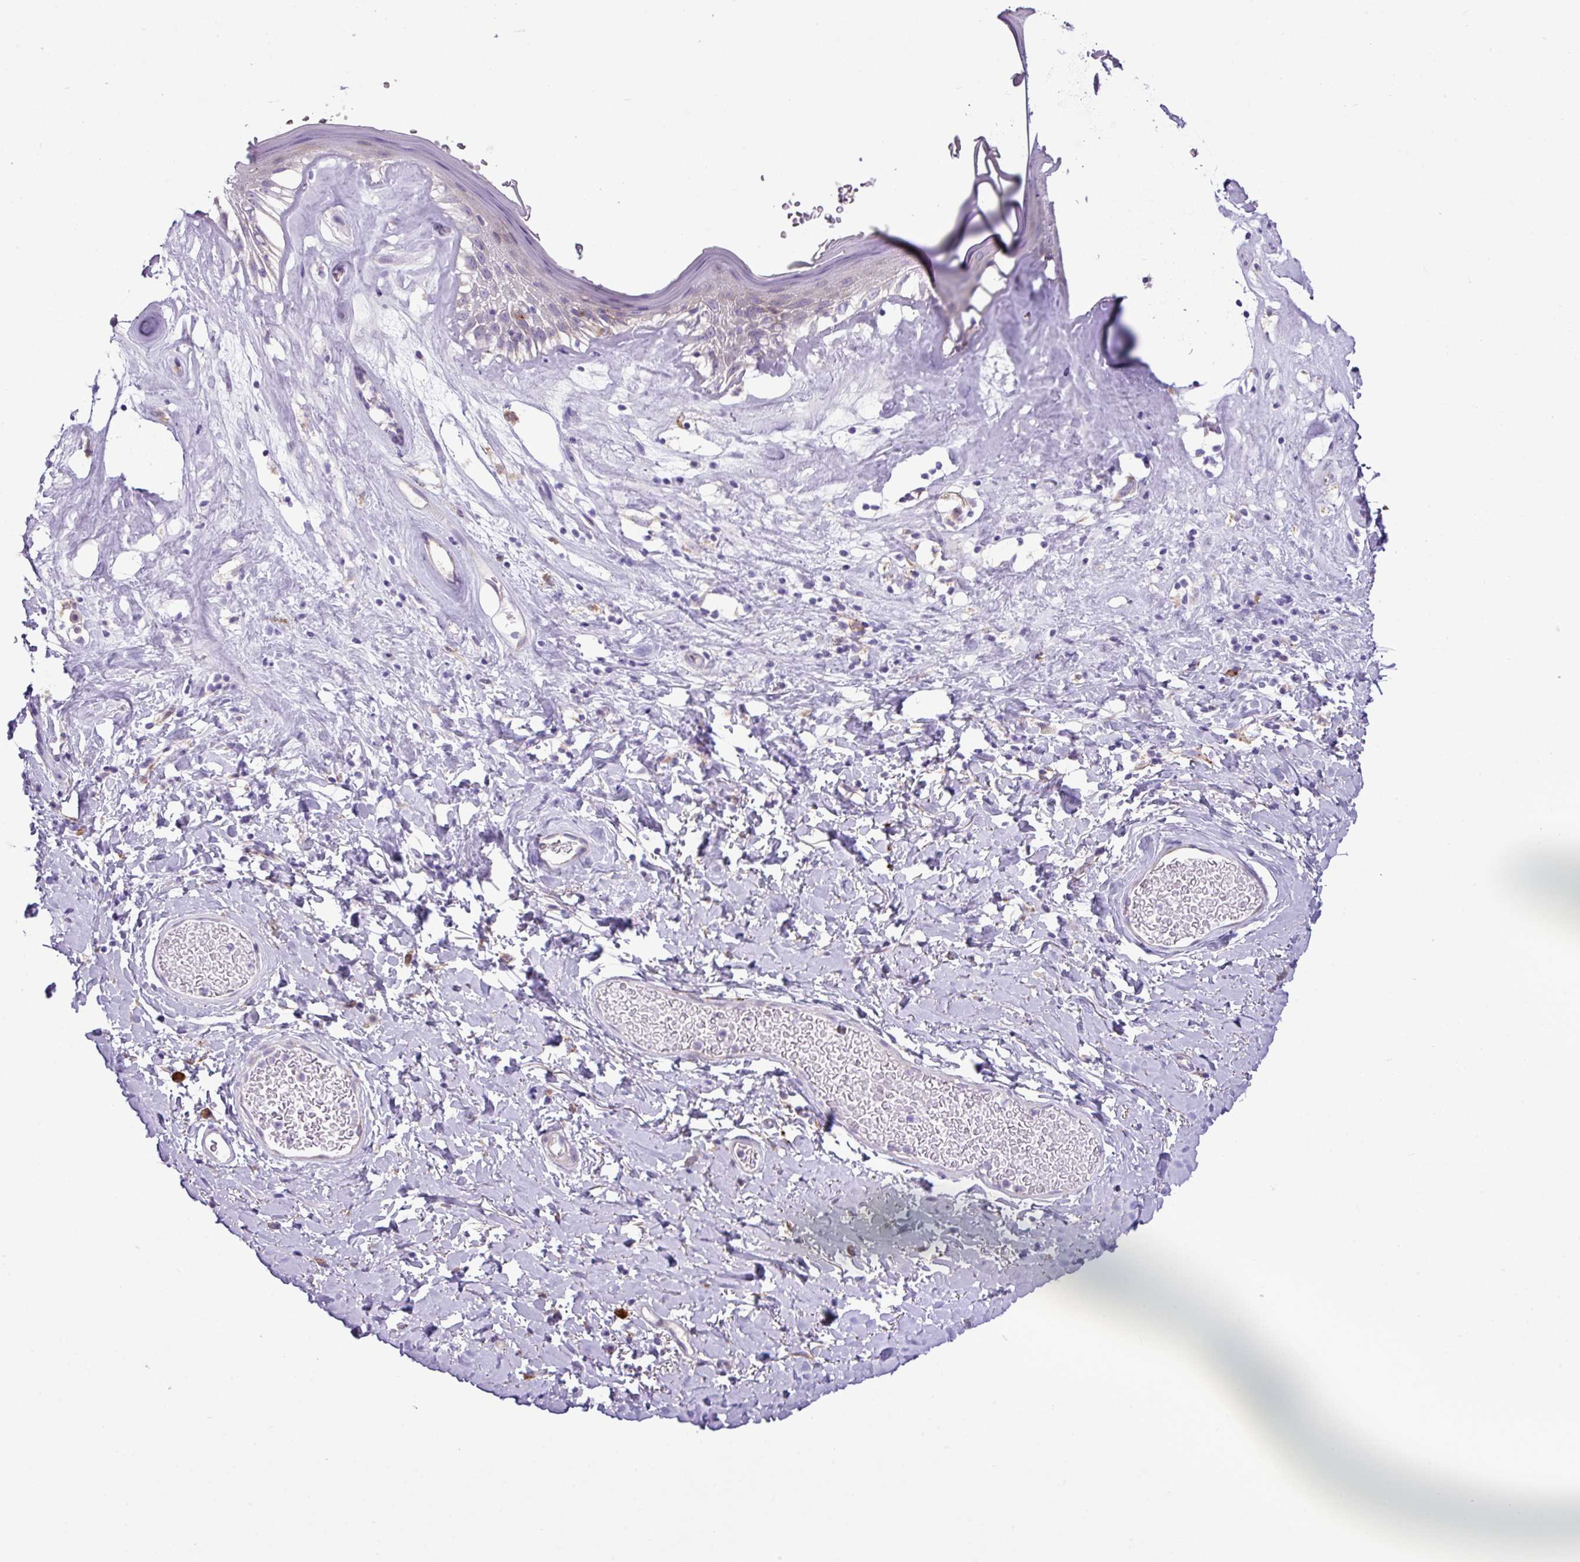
{"staining": {"intensity": "negative", "quantity": "none", "location": "none"}, "tissue": "skin", "cell_type": "Epidermal cells", "image_type": "normal", "snomed": [{"axis": "morphology", "description": "Normal tissue, NOS"}, {"axis": "morphology", "description": "Inflammation, NOS"}, {"axis": "topography", "description": "Vulva"}], "caption": "Immunohistochemistry (IHC) of unremarkable human skin reveals no expression in epidermal cells. (Immunohistochemistry, brightfield microscopy, high magnification).", "gene": "RGS21", "patient": {"sex": "female", "age": 86}}